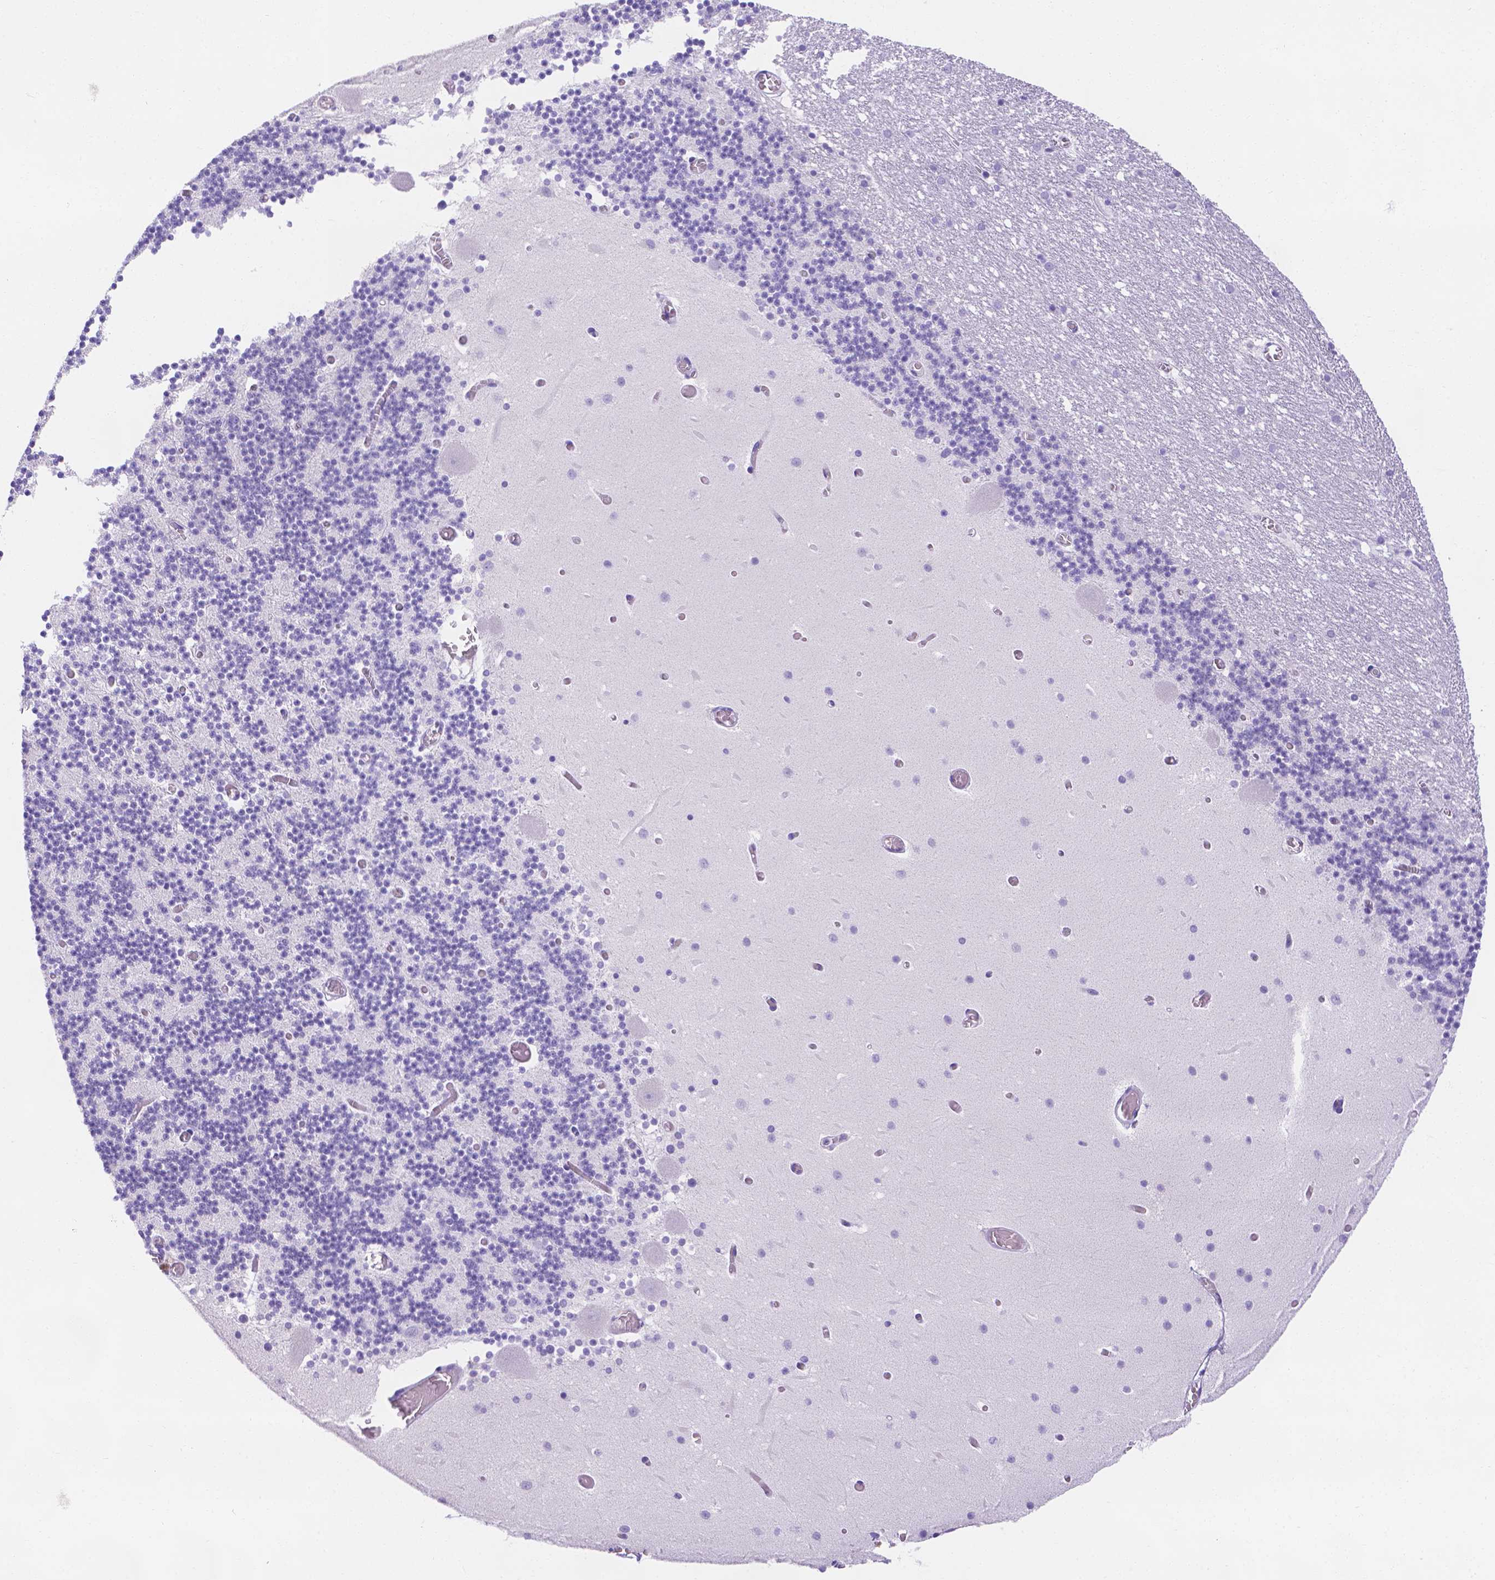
{"staining": {"intensity": "negative", "quantity": "none", "location": "none"}, "tissue": "cerebellum", "cell_type": "Cells in granular layer", "image_type": "normal", "snomed": [{"axis": "morphology", "description": "Normal tissue, NOS"}, {"axis": "topography", "description": "Cerebellum"}], "caption": "Cells in granular layer are negative for brown protein staining in benign cerebellum. (IHC, brightfield microscopy, high magnification).", "gene": "MLN", "patient": {"sex": "female", "age": 28}}